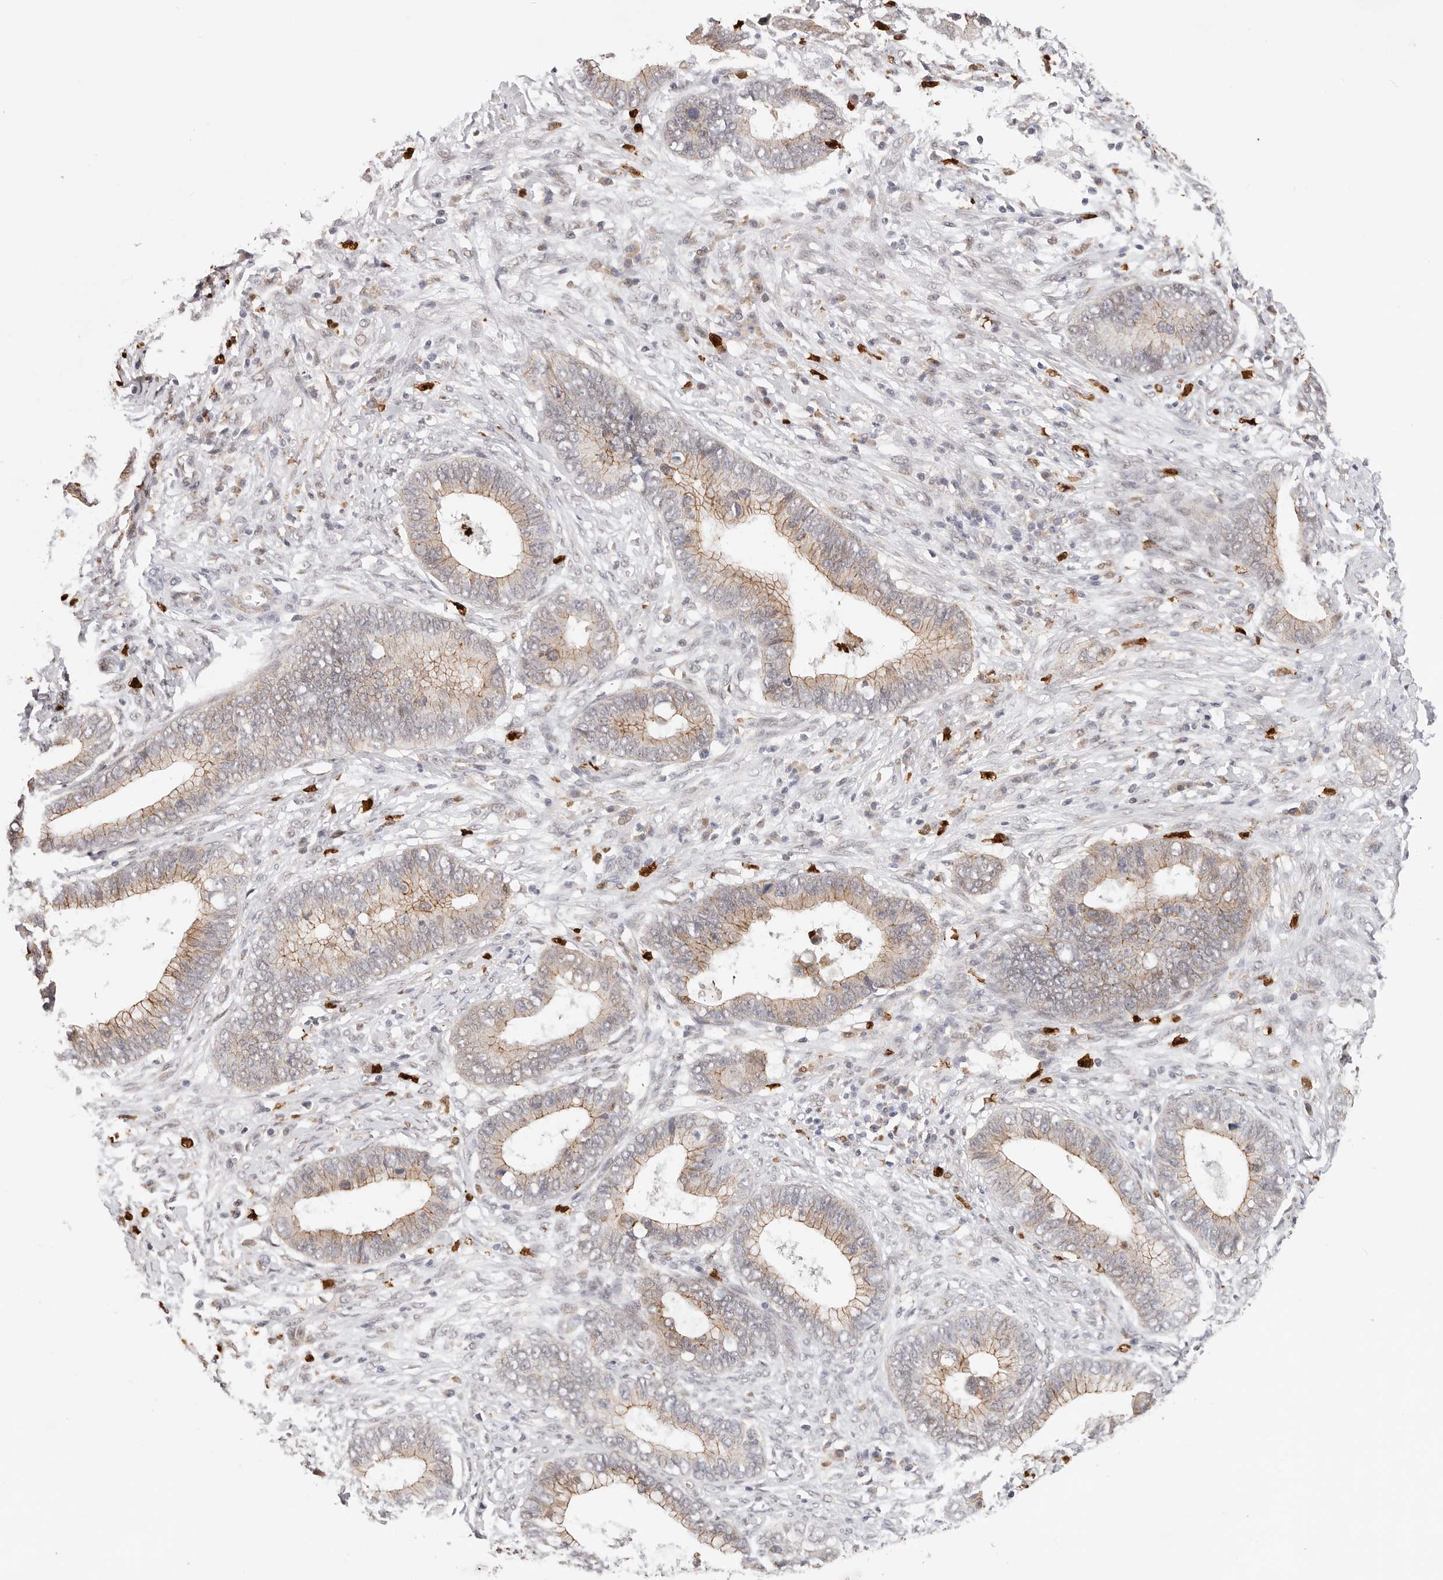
{"staining": {"intensity": "moderate", "quantity": ">75%", "location": "cytoplasmic/membranous"}, "tissue": "cervical cancer", "cell_type": "Tumor cells", "image_type": "cancer", "snomed": [{"axis": "morphology", "description": "Adenocarcinoma, NOS"}, {"axis": "topography", "description": "Cervix"}], "caption": "Protein expression analysis of cervical cancer (adenocarcinoma) exhibits moderate cytoplasmic/membranous staining in about >75% of tumor cells.", "gene": "AFDN", "patient": {"sex": "female", "age": 44}}